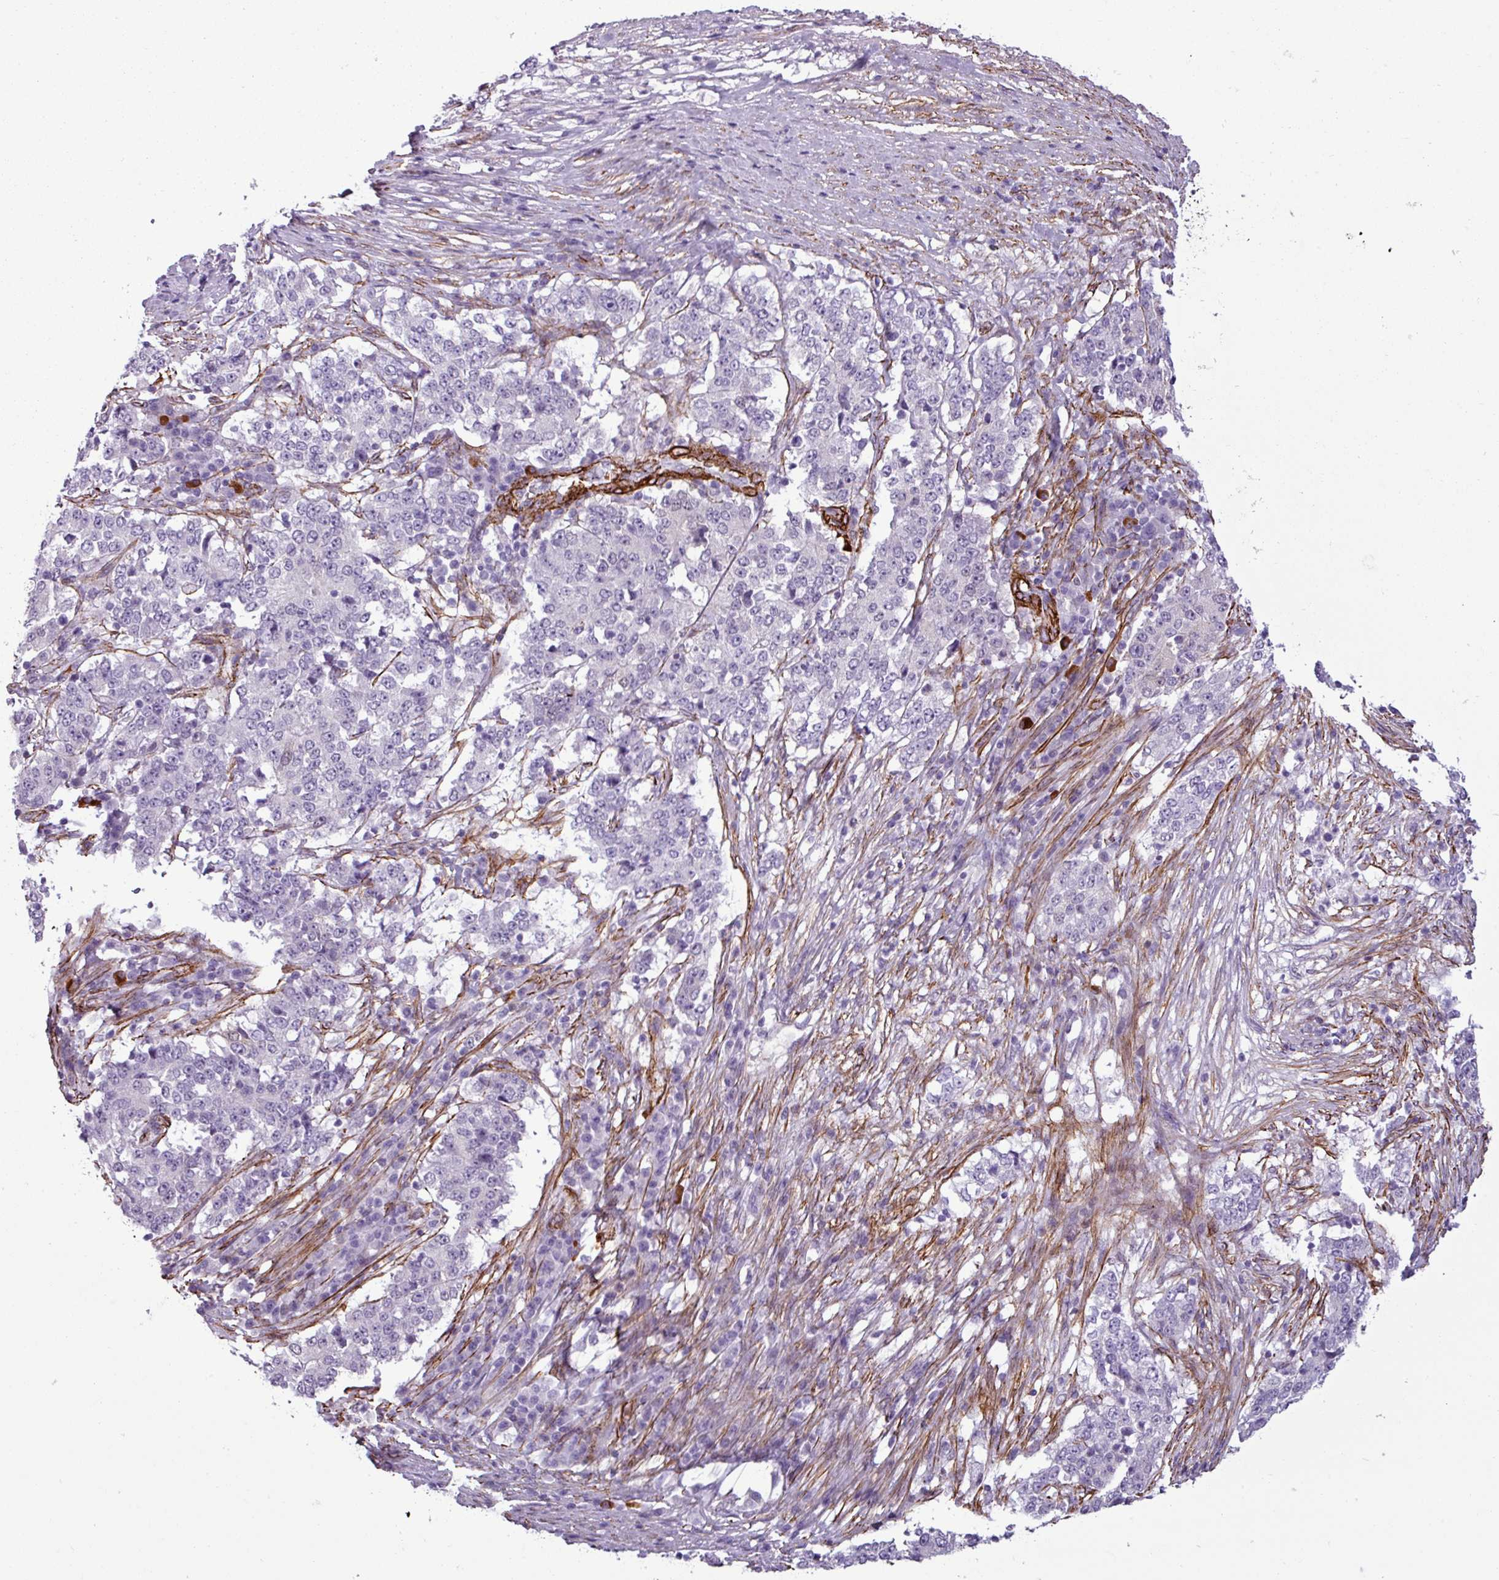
{"staining": {"intensity": "negative", "quantity": "none", "location": "none"}, "tissue": "stomach cancer", "cell_type": "Tumor cells", "image_type": "cancer", "snomed": [{"axis": "morphology", "description": "Adenocarcinoma, NOS"}, {"axis": "topography", "description": "Stomach"}], "caption": "Immunohistochemical staining of stomach cancer (adenocarcinoma) exhibits no significant staining in tumor cells.", "gene": "ATP10A", "patient": {"sex": "male", "age": 59}}